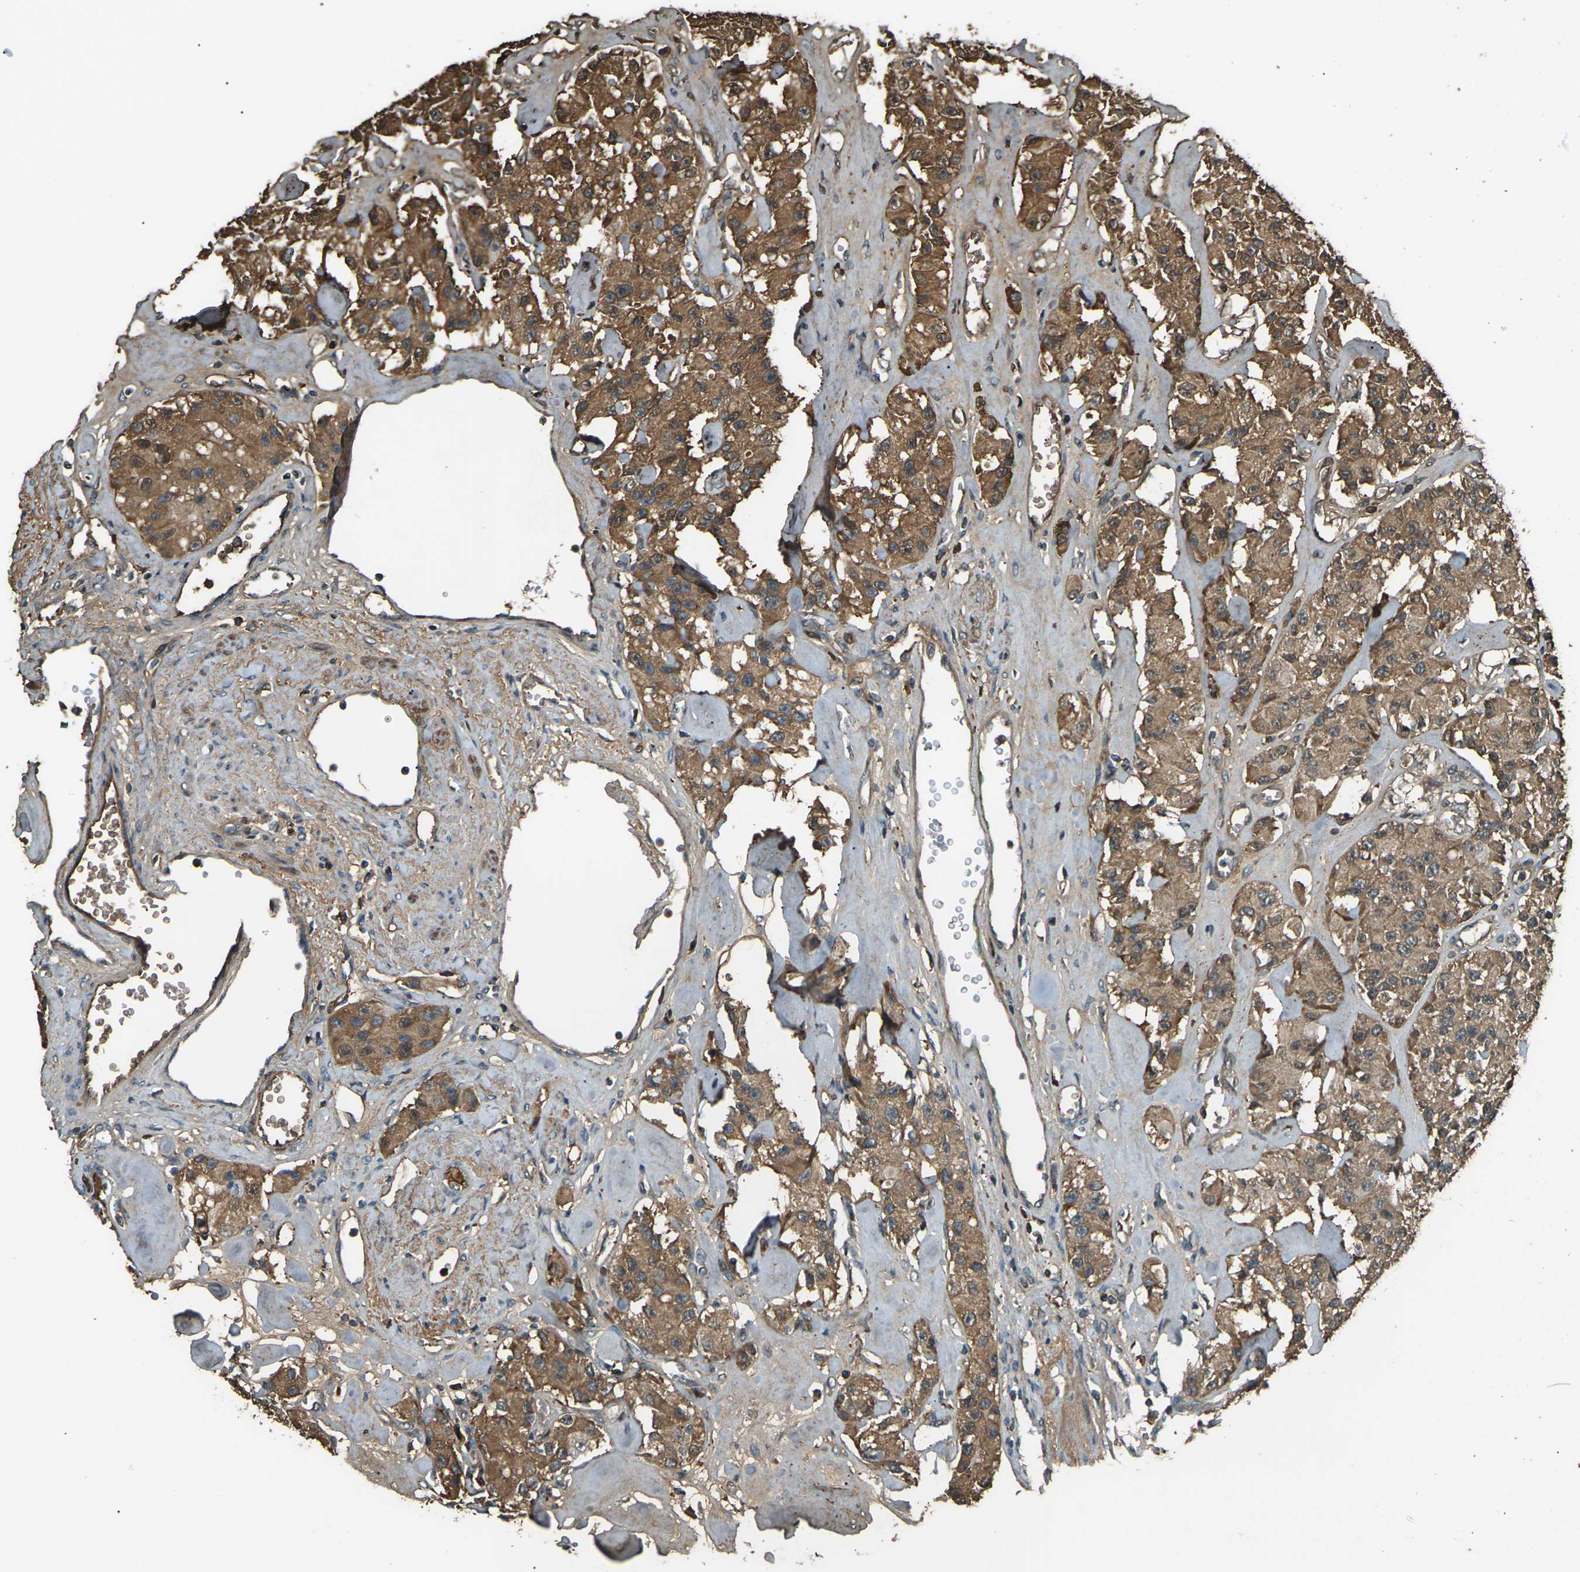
{"staining": {"intensity": "strong", "quantity": ">75%", "location": "cytoplasmic/membranous,nuclear"}, "tissue": "carcinoid", "cell_type": "Tumor cells", "image_type": "cancer", "snomed": [{"axis": "morphology", "description": "Carcinoid, malignant, NOS"}, {"axis": "topography", "description": "Pancreas"}], "caption": "Immunohistochemical staining of human carcinoid shows high levels of strong cytoplasmic/membranous and nuclear positivity in approximately >75% of tumor cells.", "gene": "CYP1B1", "patient": {"sex": "male", "age": 41}}